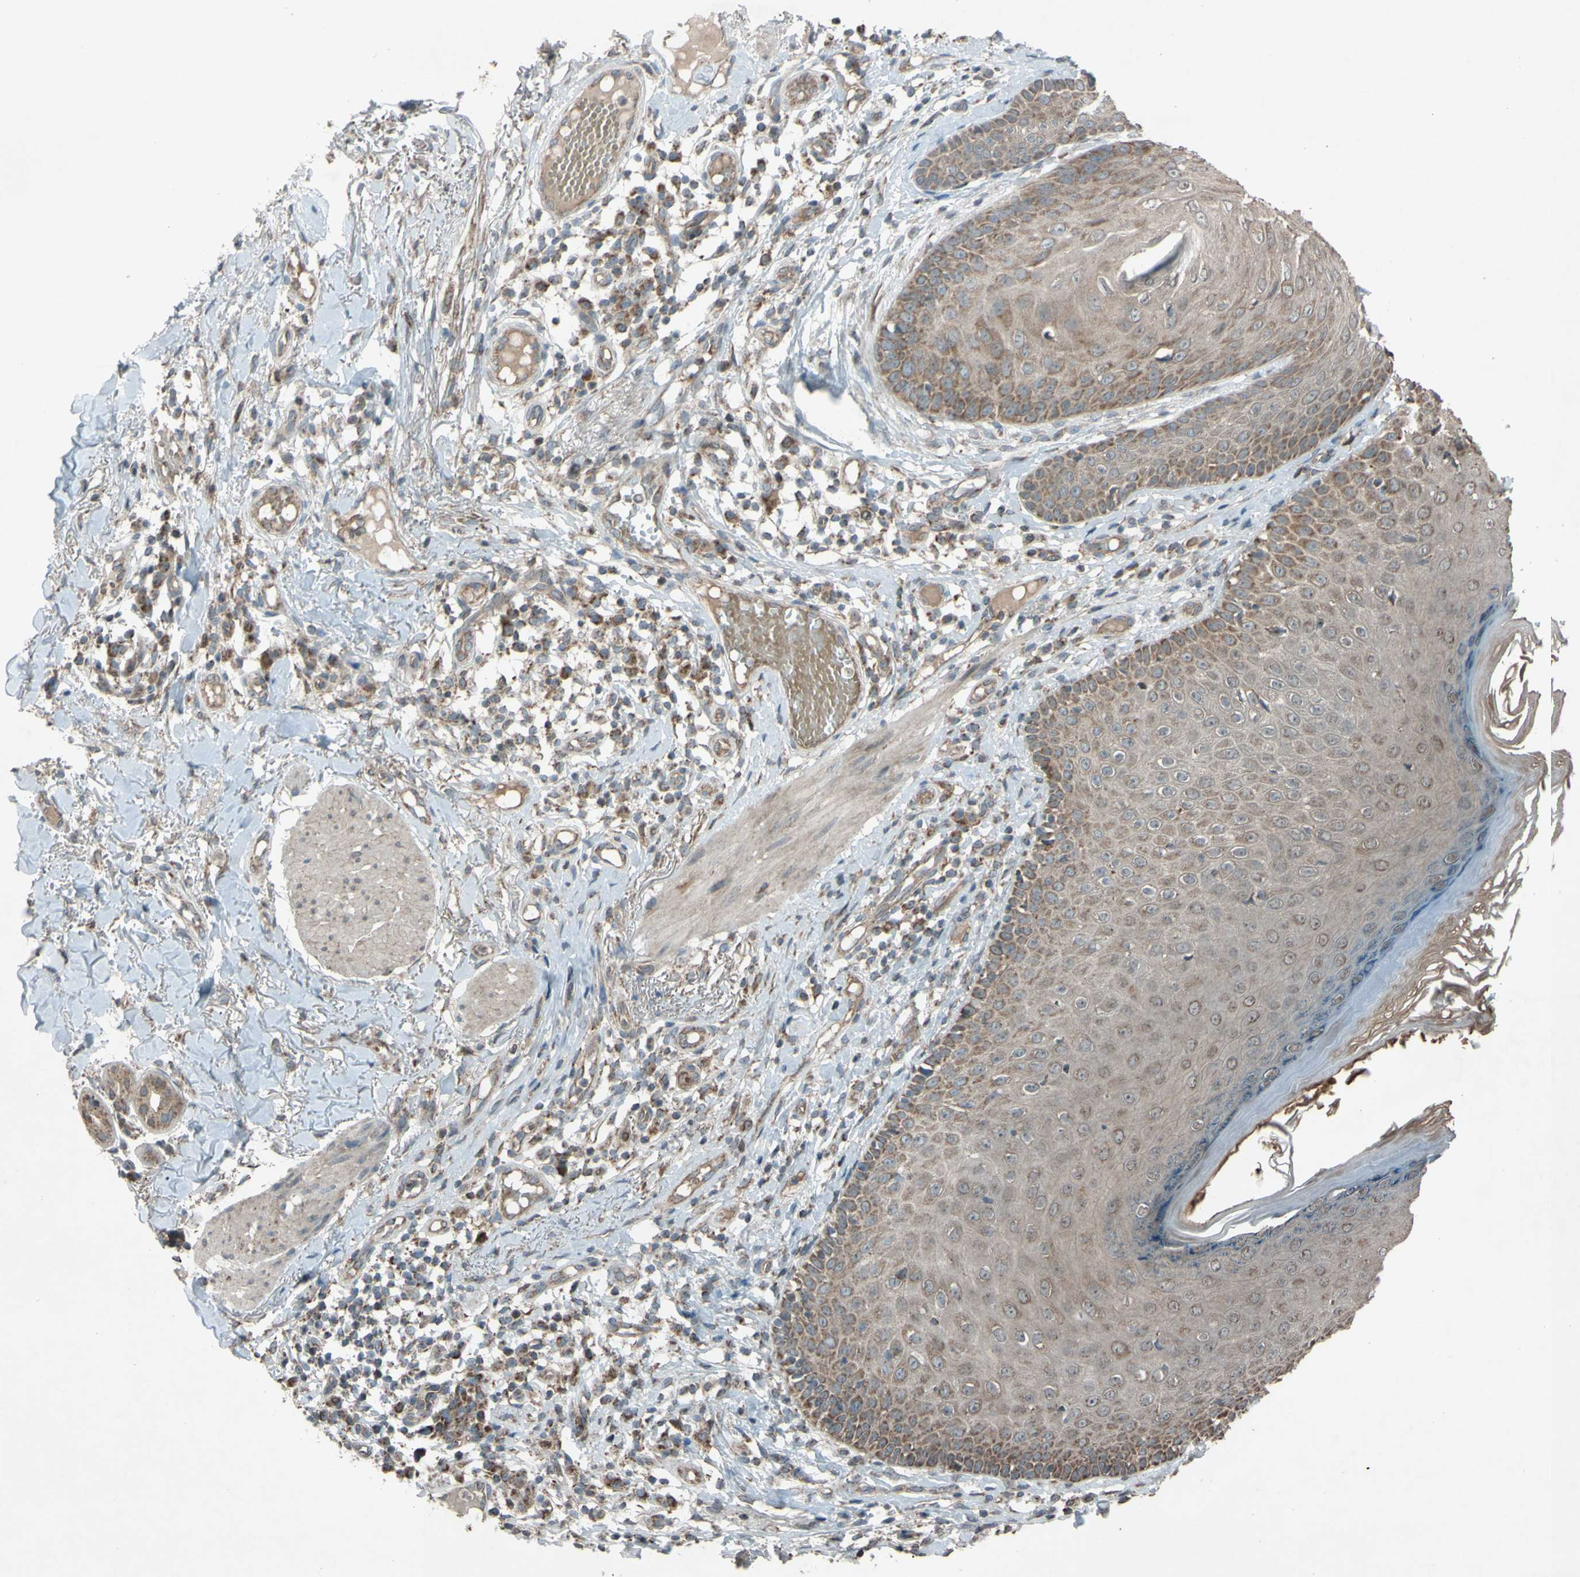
{"staining": {"intensity": "moderate", "quantity": ">75%", "location": "cytoplasmic/membranous"}, "tissue": "skin cancer", "cell_type": "Tumor cells", "image_type": "cancer", "snomed": [{"axis": "morphology", "description": "Normal tissue, NOS"}, {"axis": "morphology", "description": "Basal cell carcinoma"}, {"axis": "topography", "description": "Skin"}], "caption": "Immunohistochemistry (IHC) image of neoplastic tissue: human skin basal cell carcinoma stained using IHC exhibits medium levels of moderate protein expression localized specifically in the cytoplasmic/membranous of tumor cells, appearing as a cytoplasmic/membranous brown color.", "gene": "ACOT8", "patient": {"sex": "male", "age": 52}}